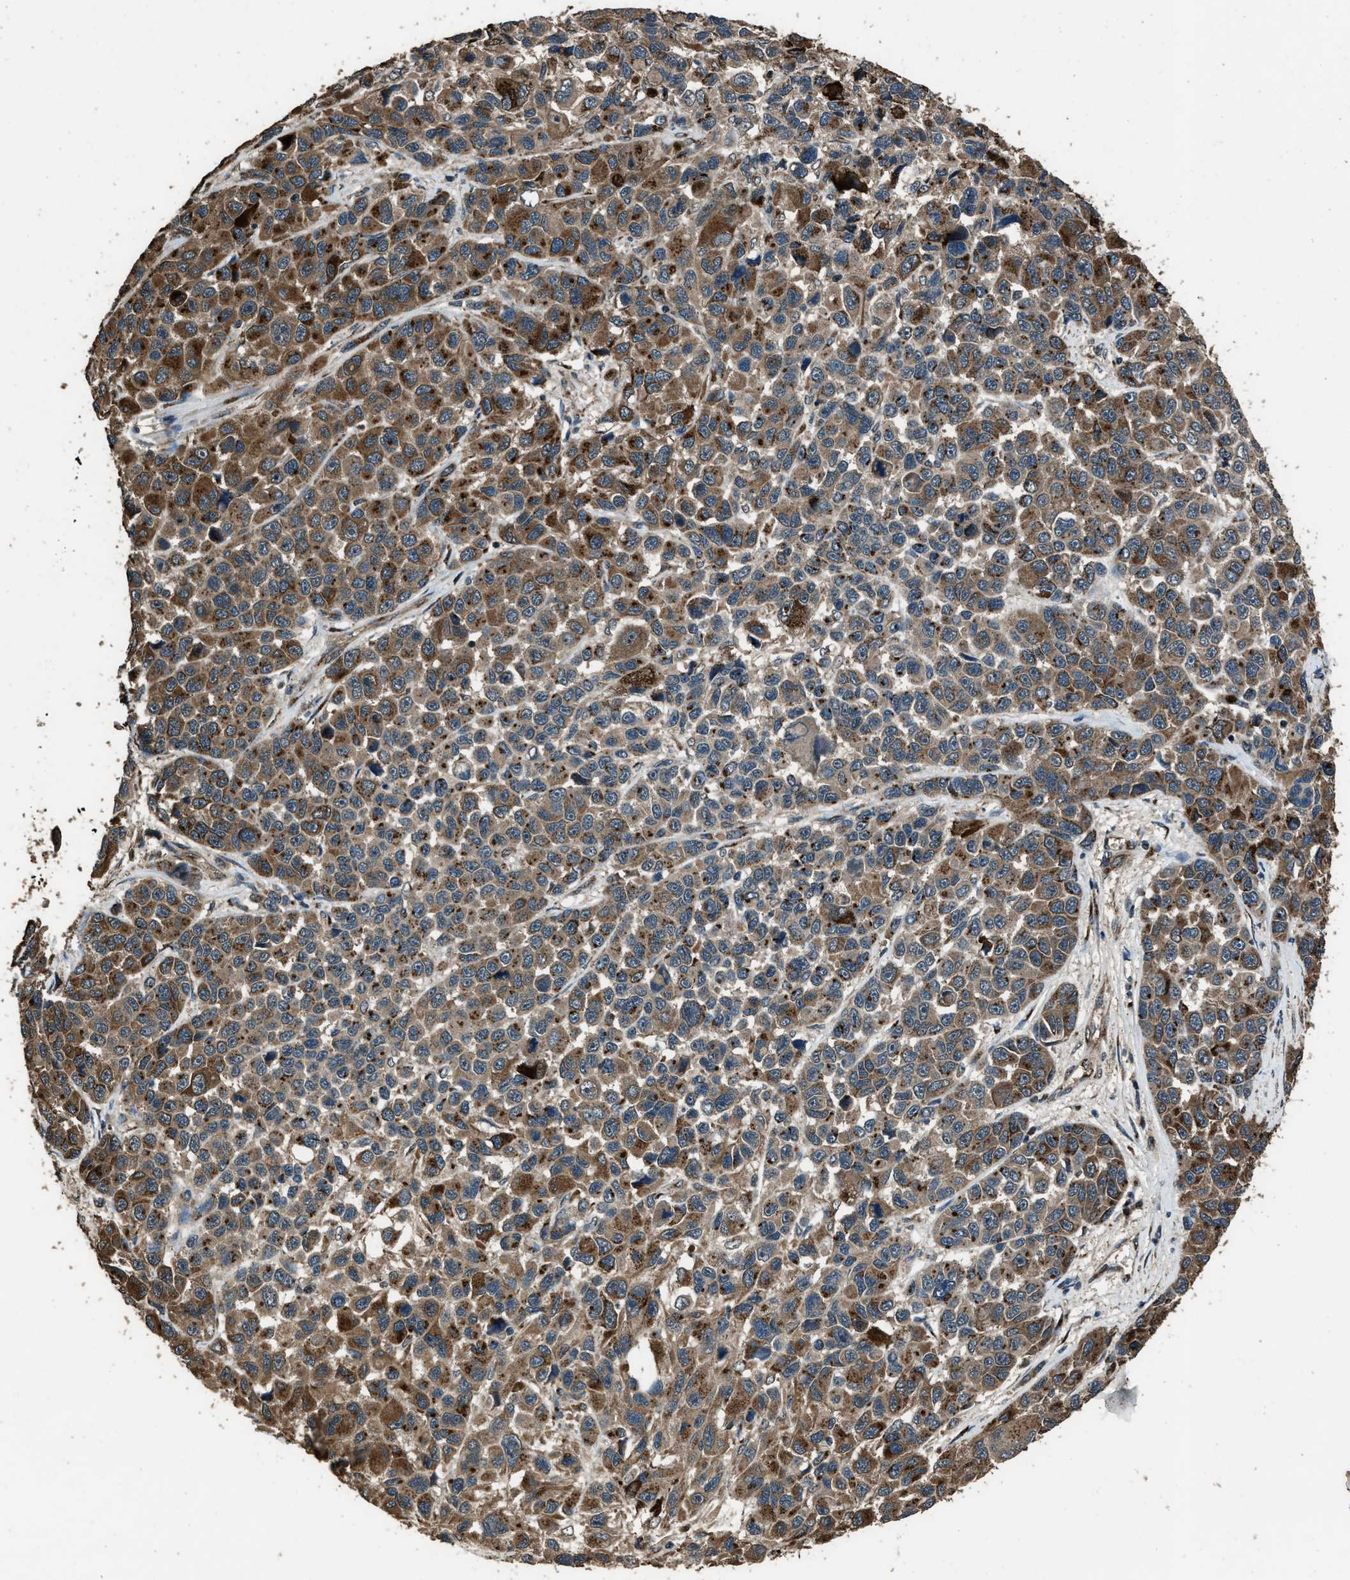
{"staining": {"intensity": "strong", "quantity": ">75%", "location": "cytoplasmic/membranous"}, "tissue": "melanoma", "cell_type": "Tumor cells", "image_type": "cancer", "snomed": [{"axis": "morphology", "description": "Malignant melanoma, NOS"}, {"axis": "topography", "description": "Skin"}], "caption": "Protein staining demonstrates strong cytoplasmic/membranous expression in about >75% of tumor cells in melanoma. (DAB = brown stain, brightfield microscopy at high magnification).", "gene": "SLC38A10", "patient": {"sex": "male", "age": 53}}